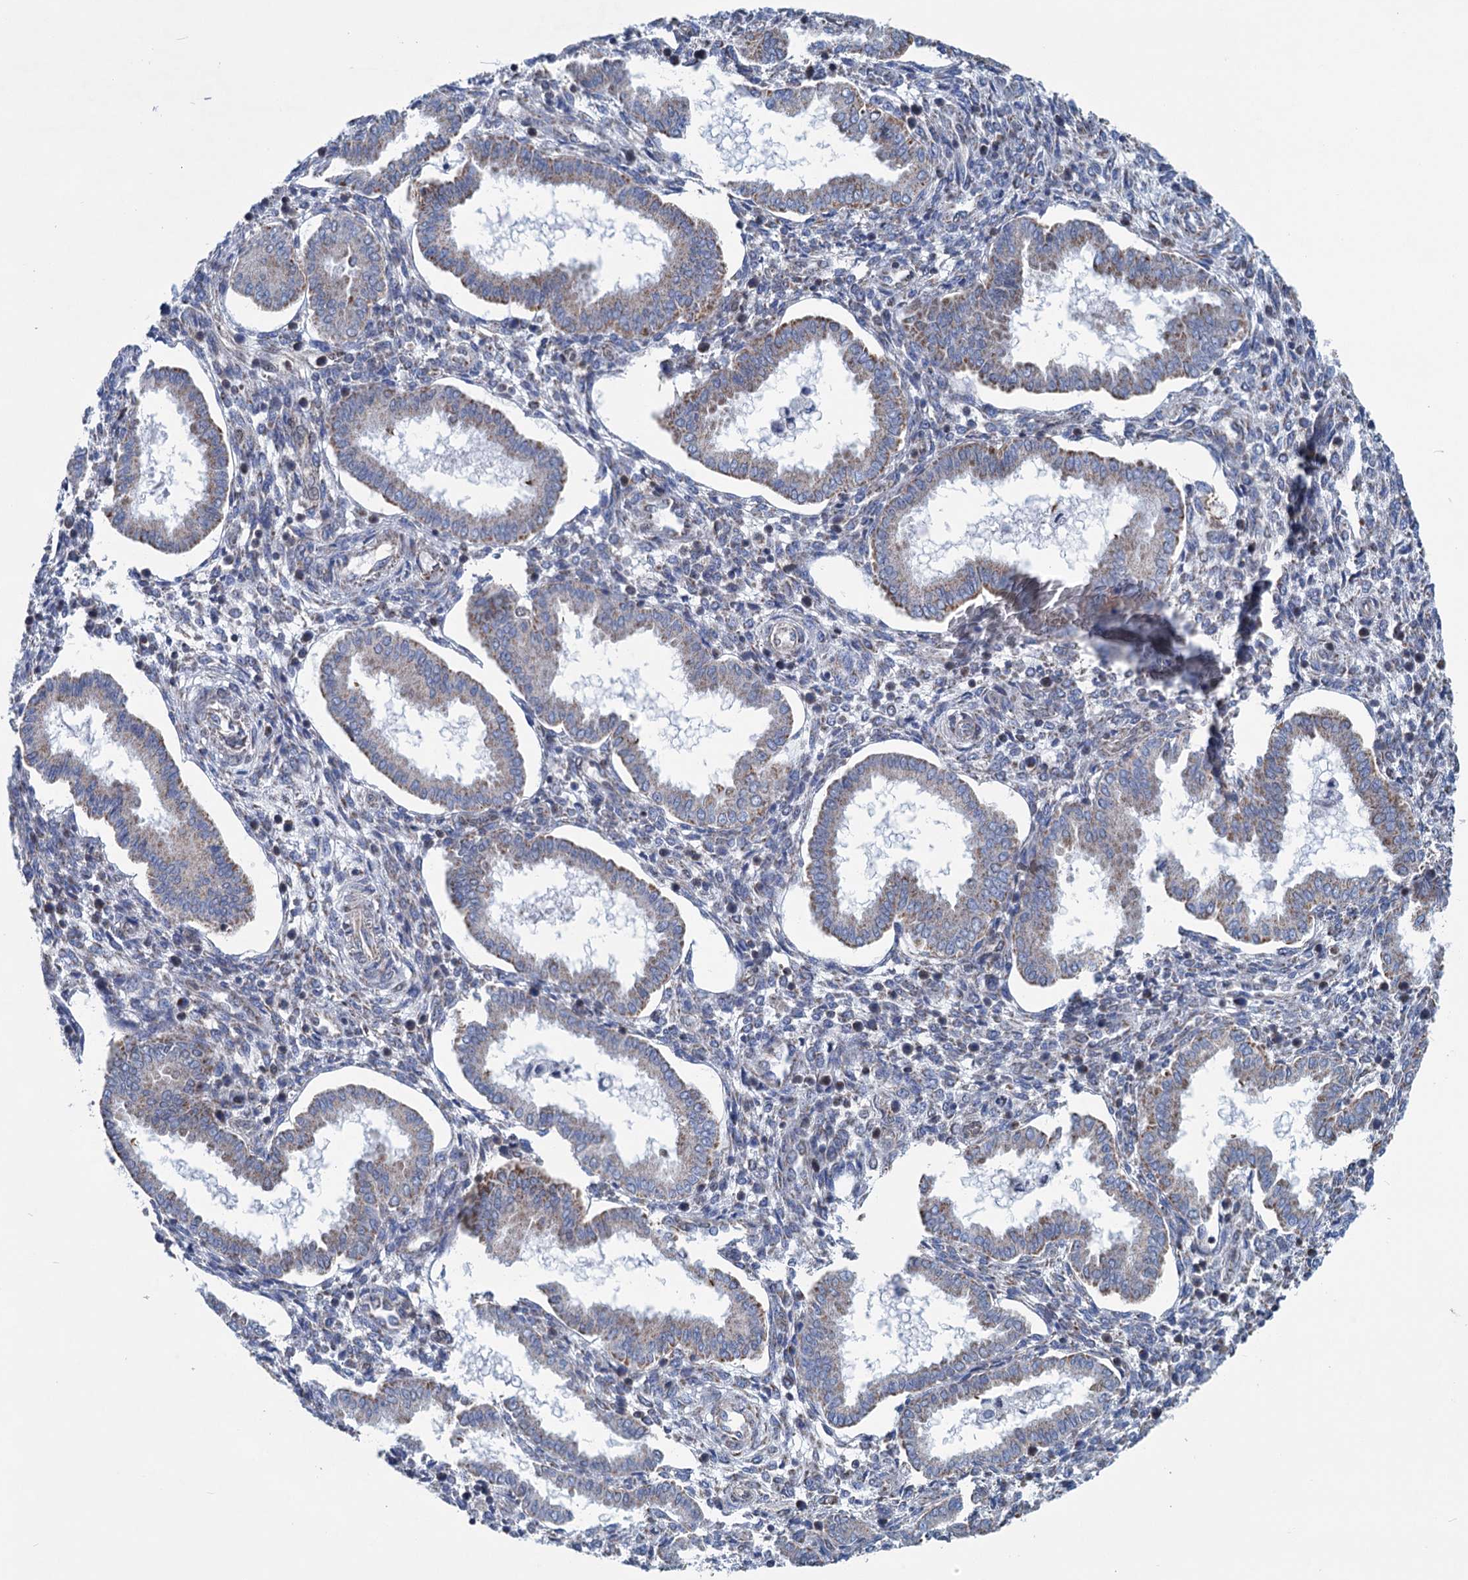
{"staining": {"intensity": "weak", "quantity": "<25%", "location": "cytoplasmic/membranous"}, "tissue": "endometrium", "cell_type": "Cells in endometrial stroma", "image_type": "normal", "snomed": [{"axis": "morphology", "description": "Normal tissue, NOS"}, {"axis": "topography", "description": "Endometrium"}], "caption": "Immunohistochemistry of unremarkable human endometrium demonstrates no staining in cells in endometrial stroma.", "gene": "MORN3", "patient": {"sex": "female", "age": 24}}